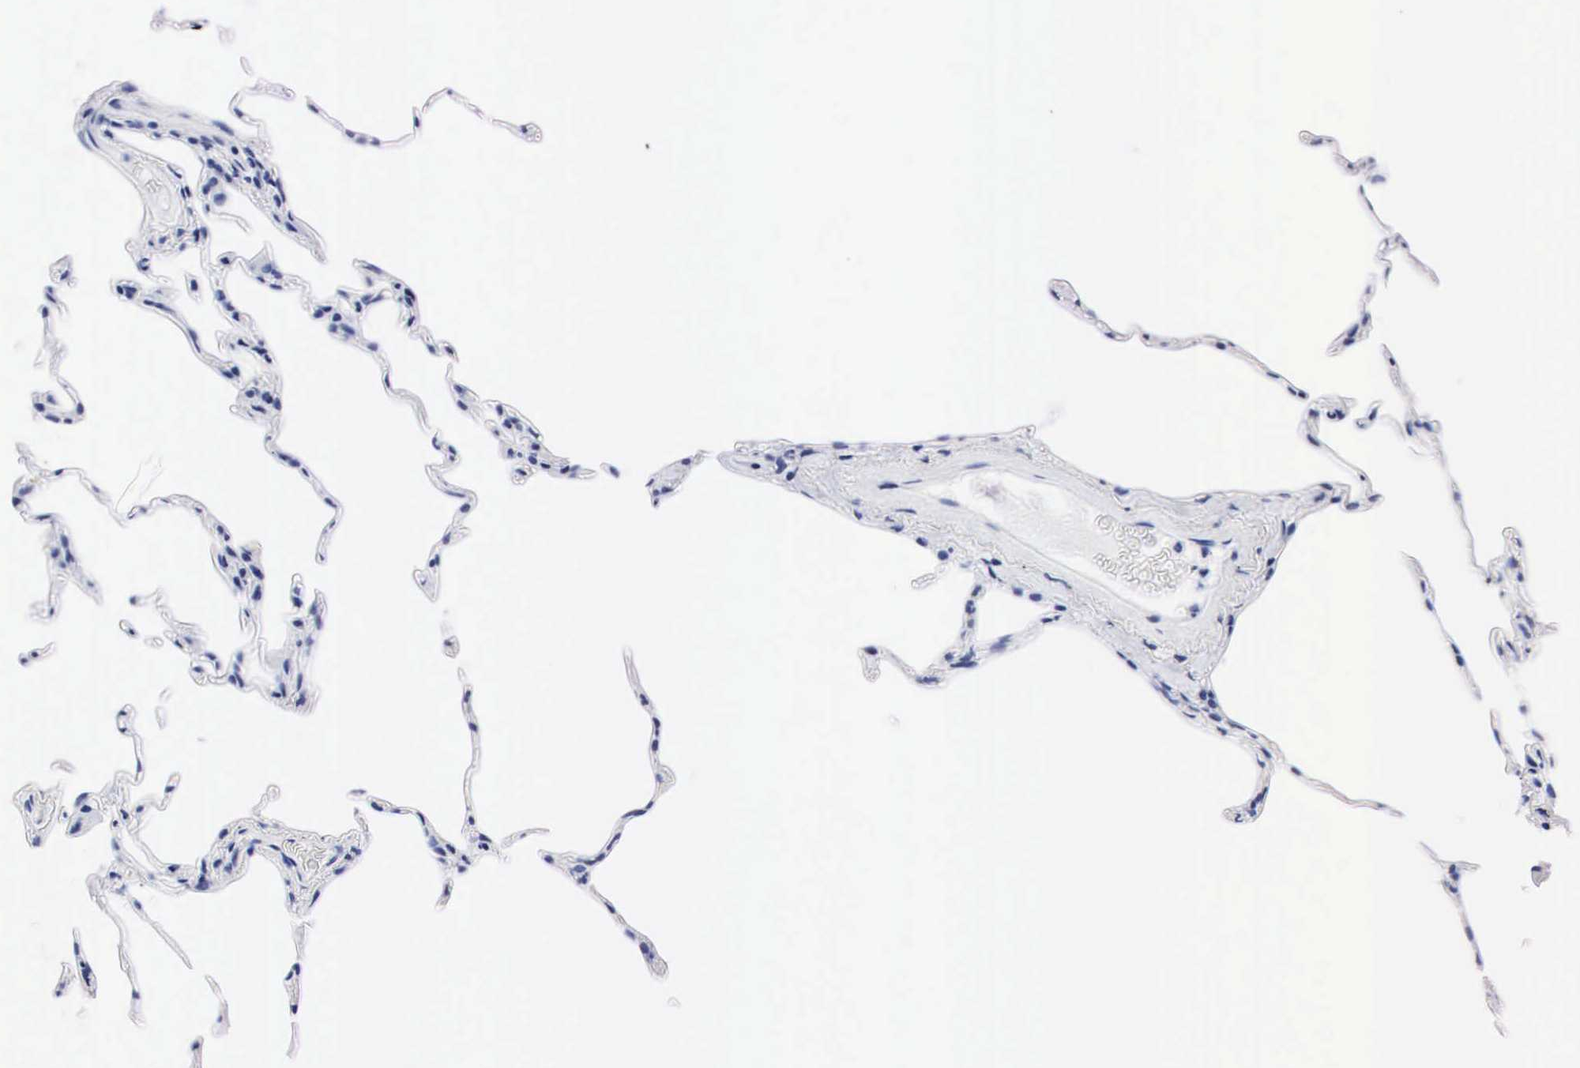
{"staining": {"intensity": "negative", "quantity": "none", "location": "none"}, "tissue": "lung", "cell_type": "Alveolar cells", "image_type": "normal", "snomed": [{"axis": "morphology", "description": "Normal tissue, NOS"}, {"axis": "topography", "description": "Lung"}], "caption": "Protein analysis of unremarkable lung exhibits no significant expression in alveolar cells.", "gene": "PTH", "patient": {"sex": "female", "age": 75}}